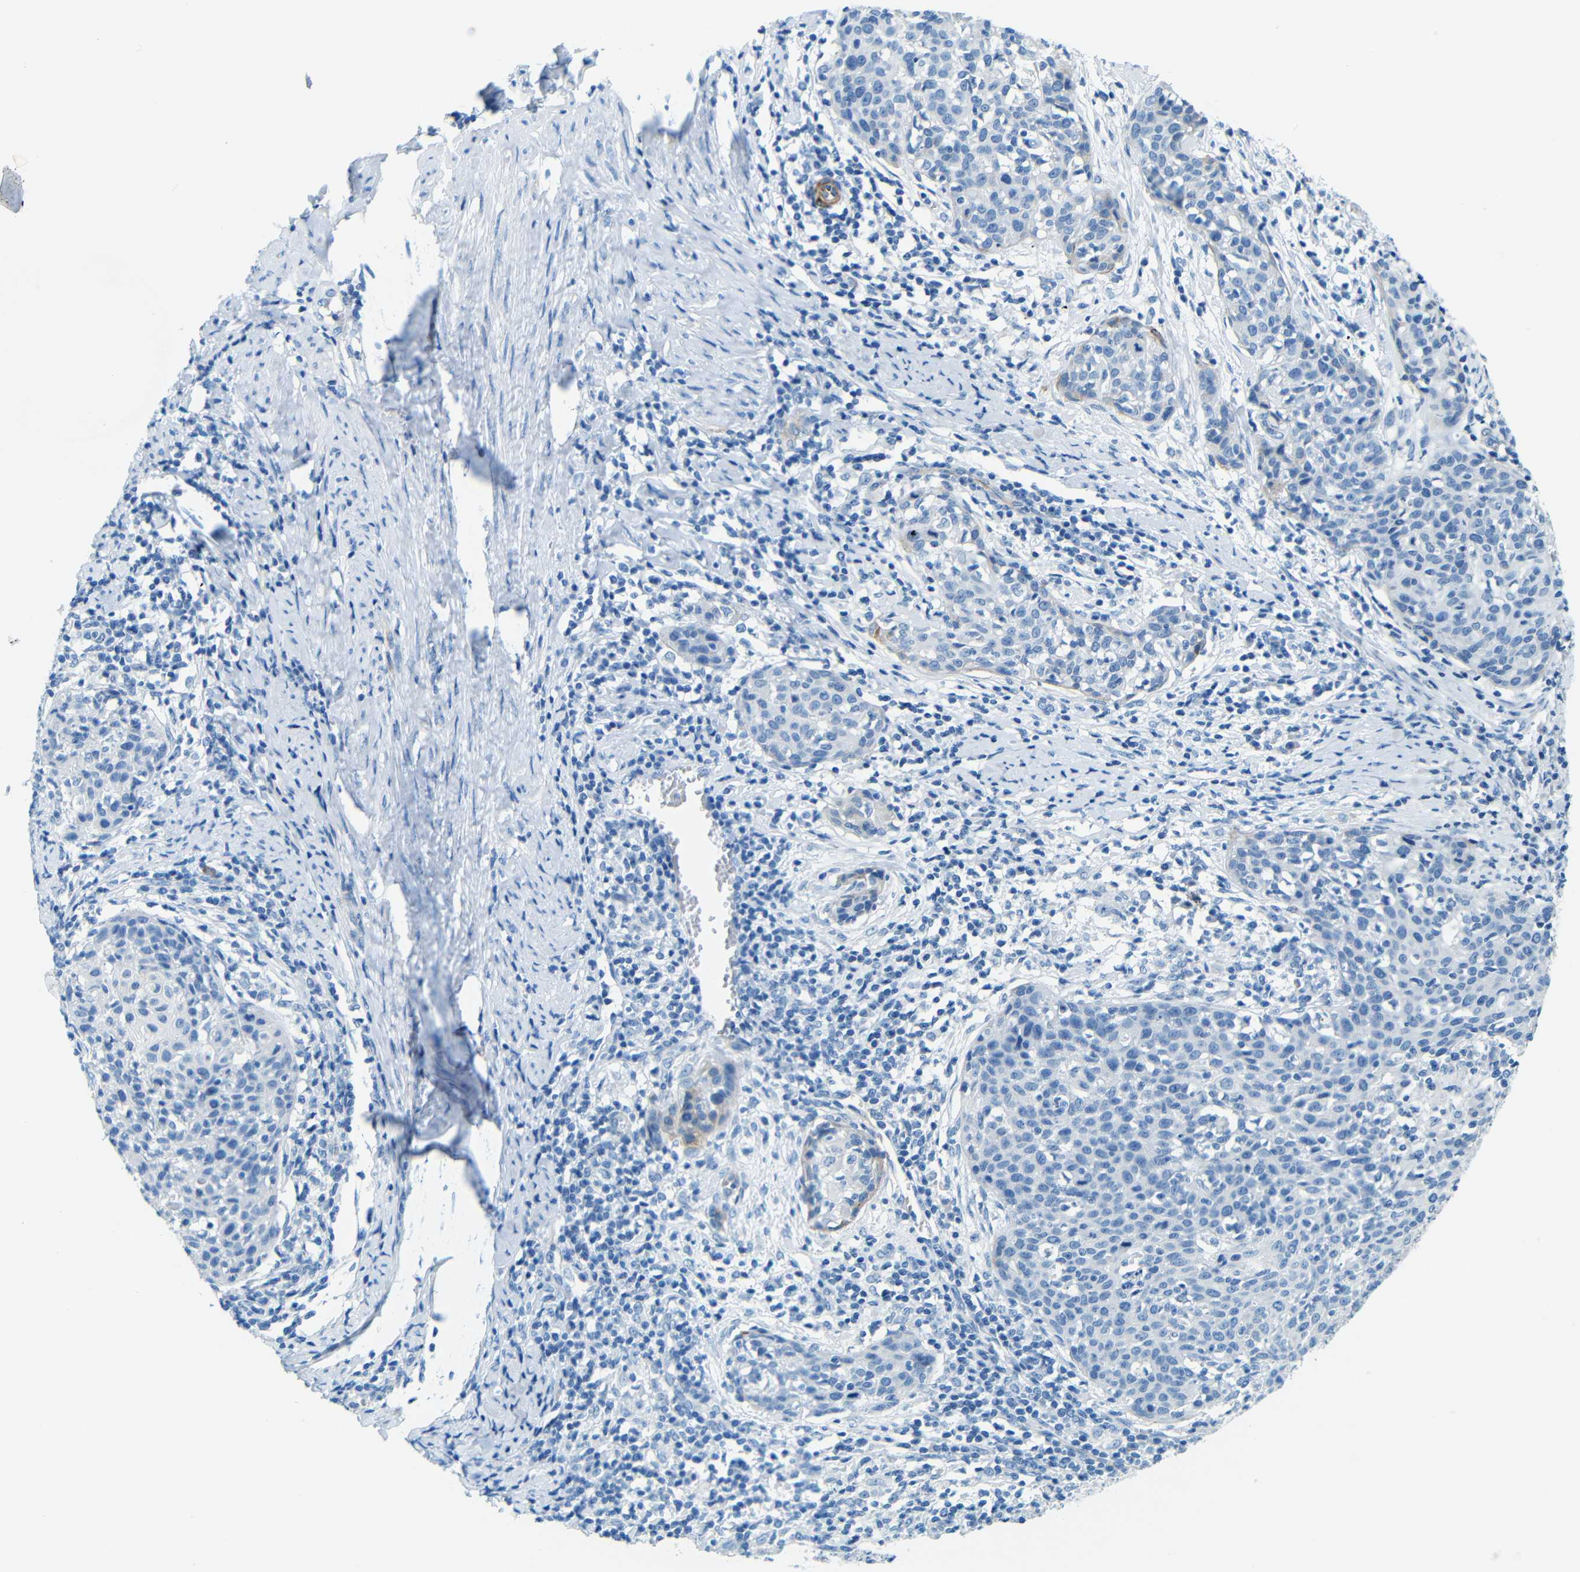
{"staining": {"intensity": "negative", "quantity": "none", "location": "none"}, "tissue": "cervical cancer", "cell_type": "Tumor cells", "image_type": "cancer", "snomed": [{"axis": "morphology", "description": "Squamous cell carcinoma, NOS"}, {"axis": "topography", "description": "Cervix"}], "caption": "An immunohistochemistry (IHC) image of cervical cancer is shown. There is no staining in tumor cells of cervical cancer. (DAB (3,3'-diaminobenzidine) immunohistochemistry (IHC) visualized using brightfield microscopy, high magnification).", "gene": "MAP2", "patient": {"sex": "female", "age": 38}}